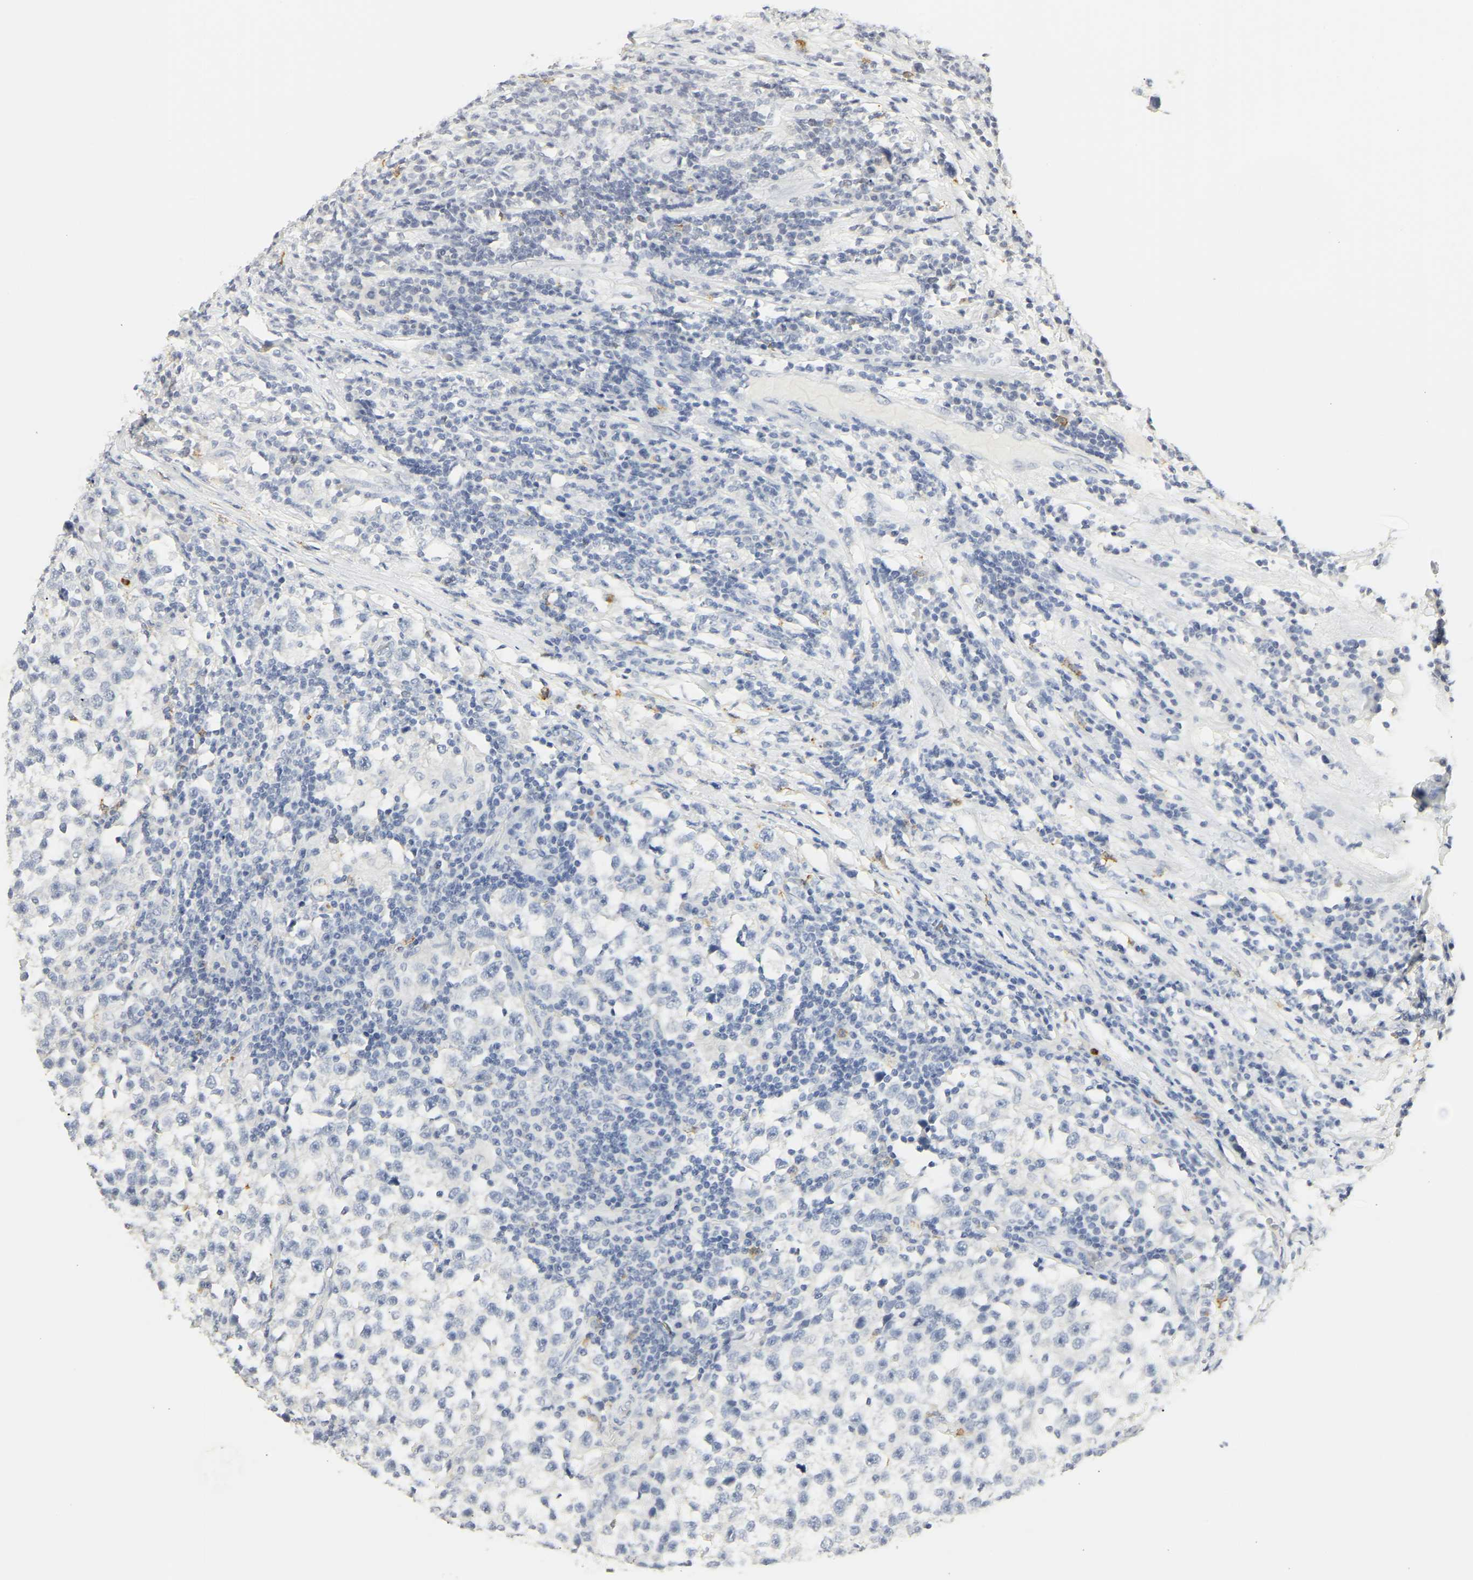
{"staining": {"intensity": "negative", "quantity": "none", "location": "none"}, "tissue": "testis cancer", "cell_type": "Tumor cells", "image_type": "cancer", "snomed": [{"axis": "morphology", "description": "Seminoma, NOS"}, {"axis": "topography", "description": "Testis"}], "caption": "High magnification brightfield microscopy of seminoma (testis) stained with DAB (brown) and counterstained with hematoxylin (blue): tumor cells show no significant staining.", "gene": "MPO", "patient": {"sex": "male", "age": 43}}